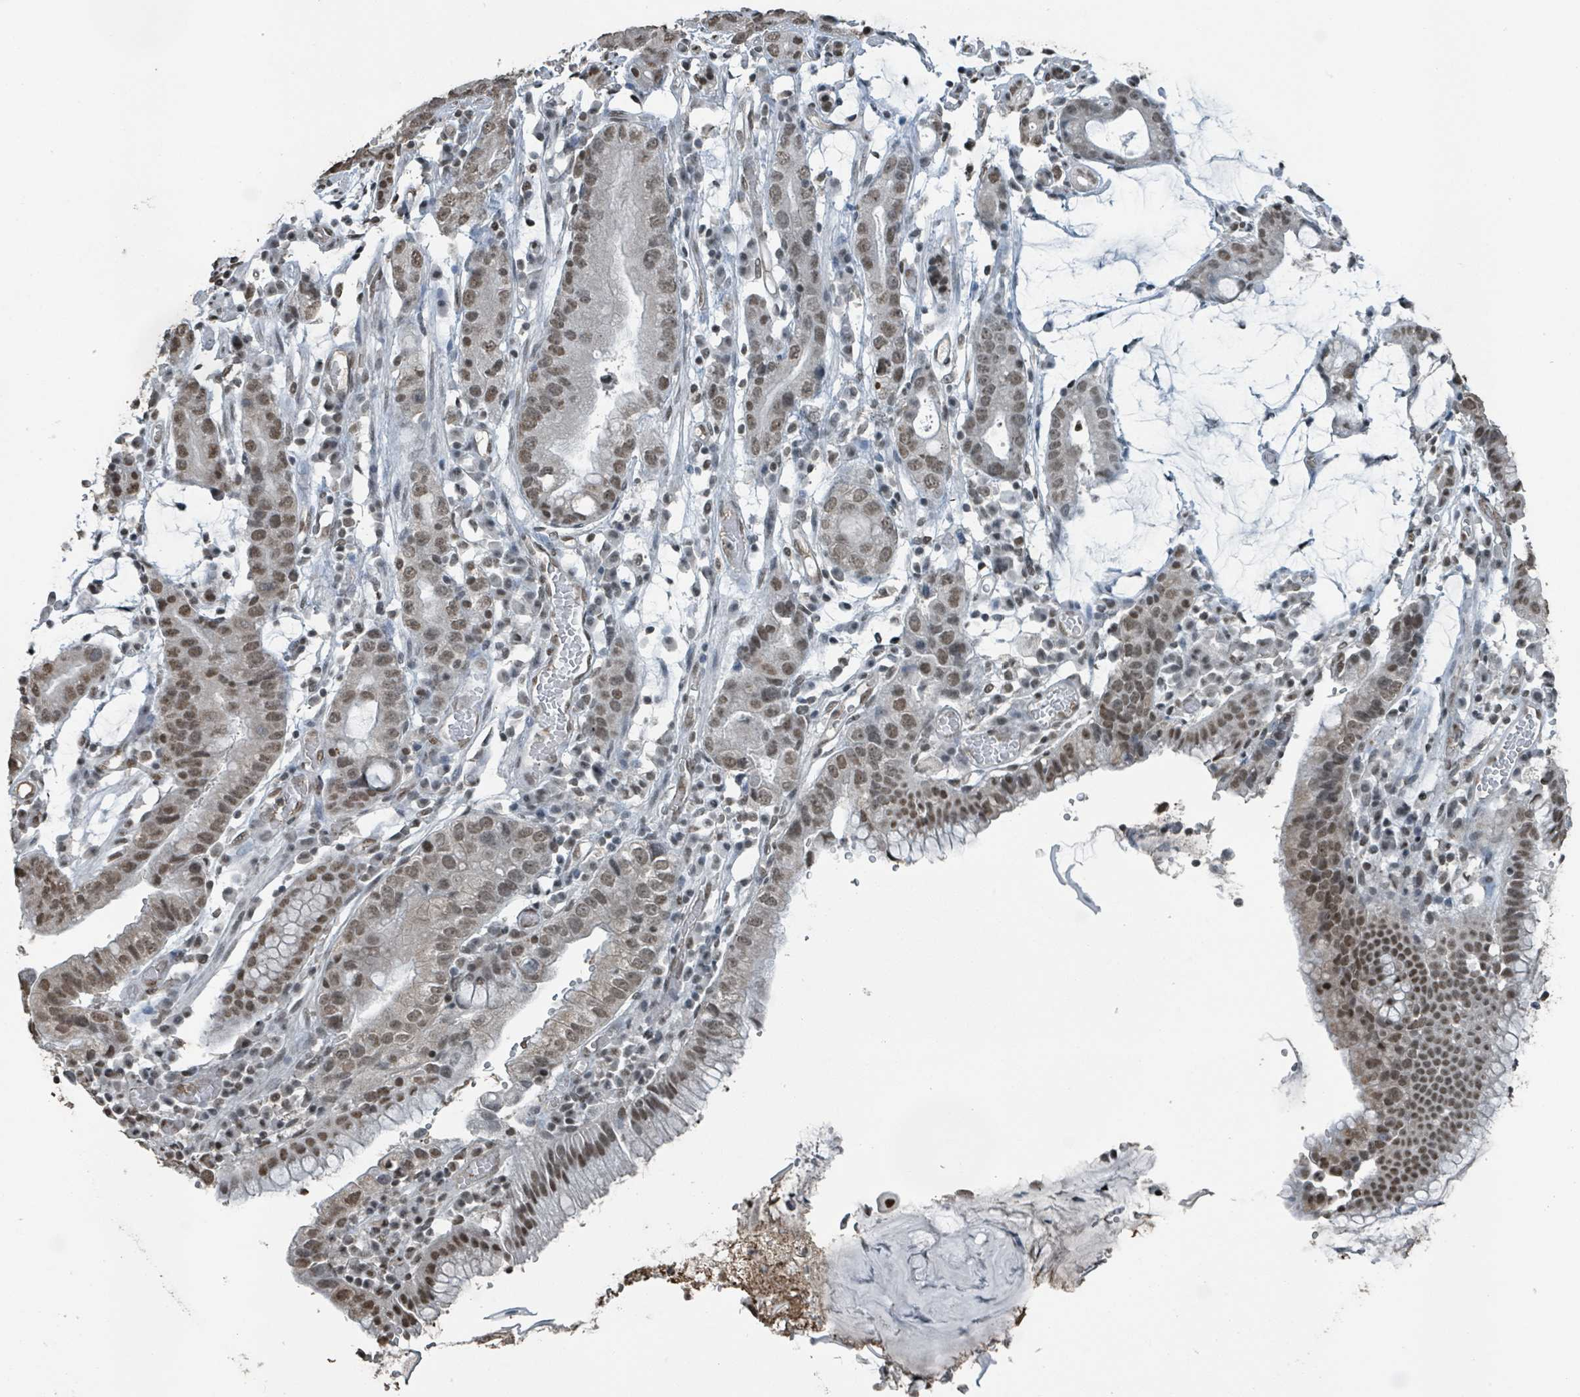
{"staining": {"intensity": "moderate", "quantity": ">75%", "location": "nuclear"}, "tissue": "stomach cancer", "cell_type": "Tumor cells", "image_type": "cancer", "snomed": [{"axis": "morphology", "description": "Adenocarcinoma, NOS"}, {"axis": "topography", "description": "Stomach"}], "caption": "Human adenocarcinoma (stomach) stained for a protein (brown) reveals moderate nuclear positive expression in about >75% of tumor cells.", "gene": "PHIP", "patient": {"sex": "male", "age": 55}}